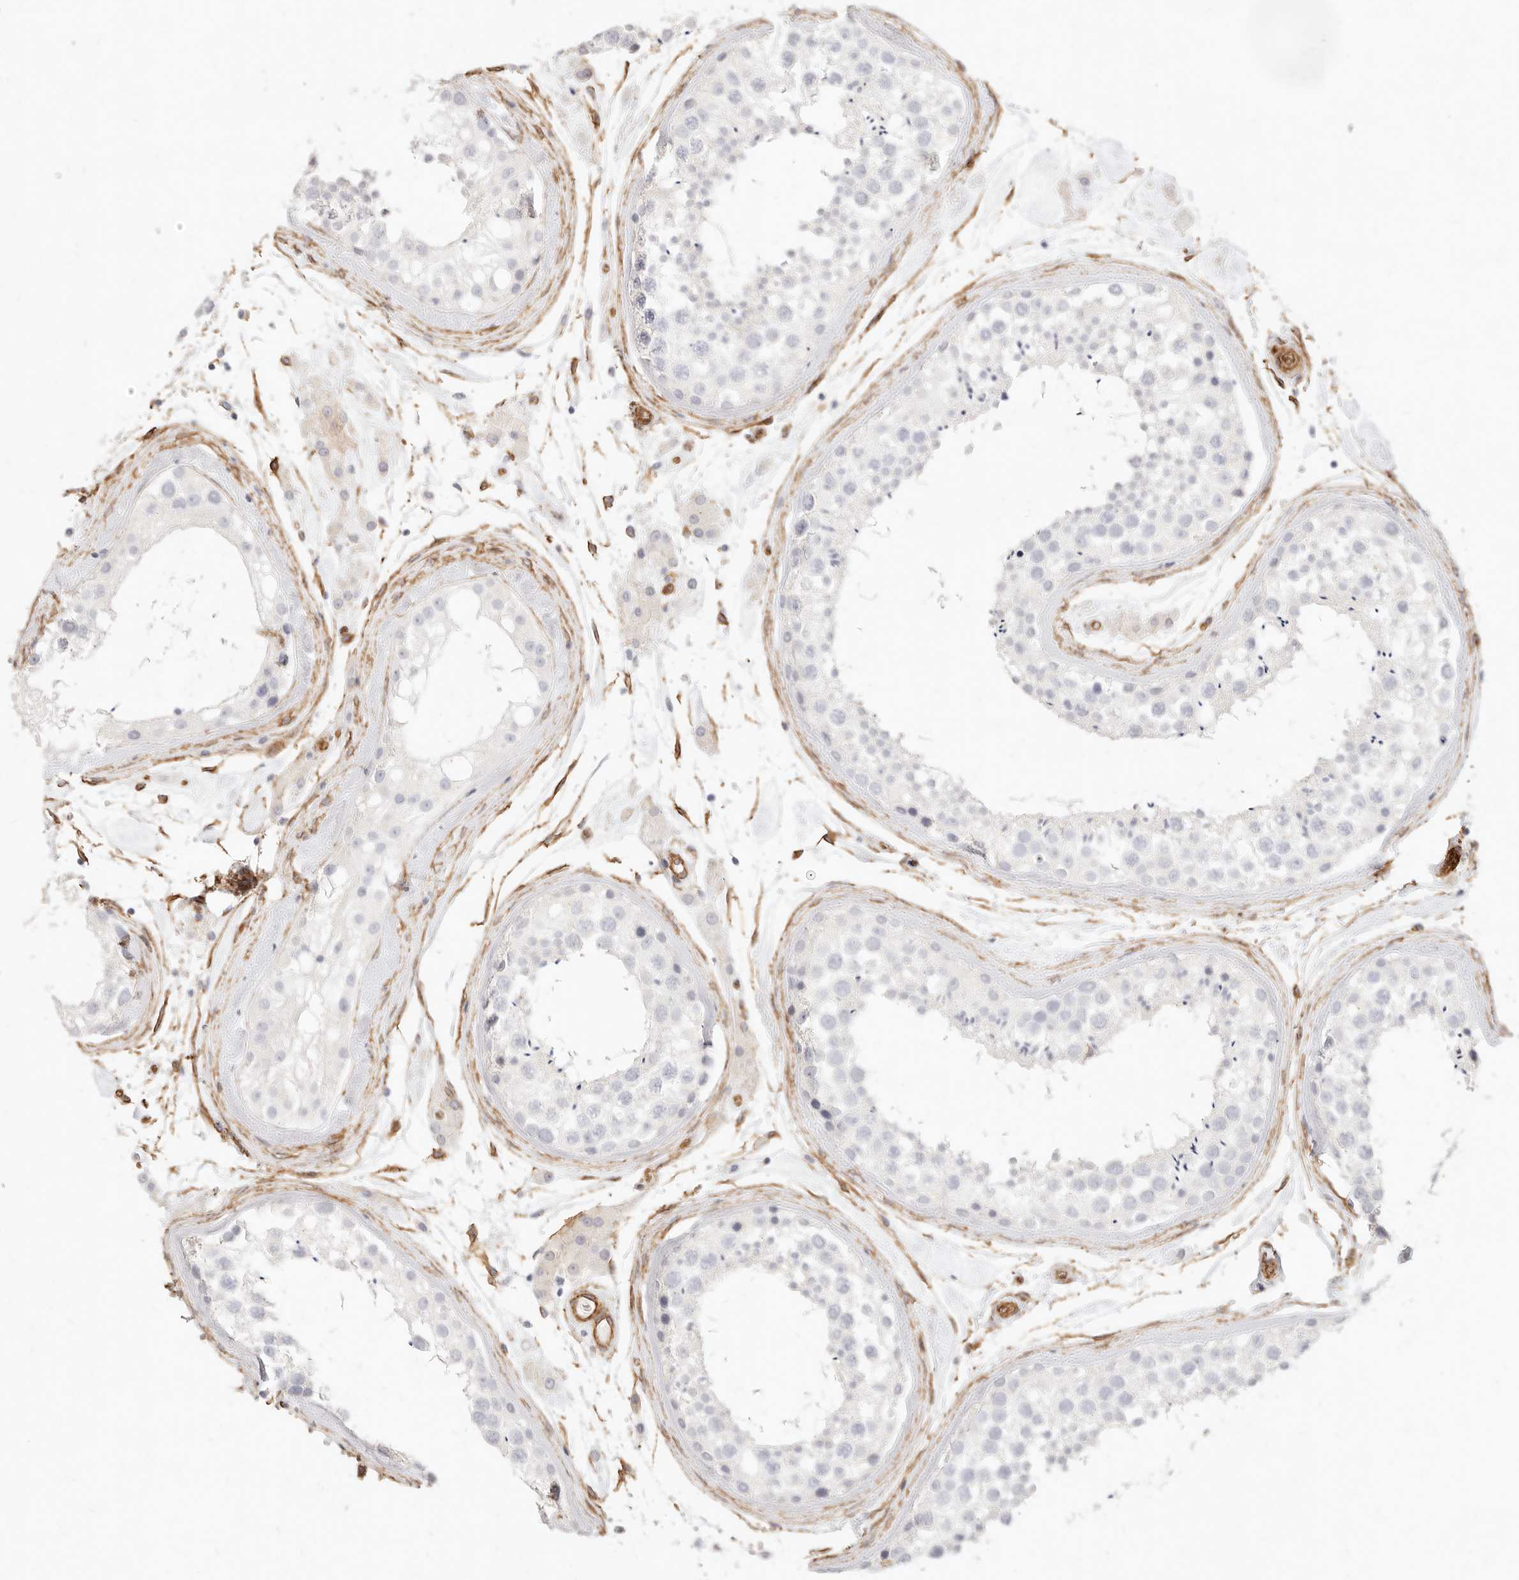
{"staining": {"intensity": "negative", "quantity": "none", "location": "none"}, "tissue": "testis", "cell_type": "Cells in seminiferous ducts", "image_type": "normal", "snomed": [{"axis": "morphology", "description": "Normal tissue, NOS"}, {"axis": "topography", "description": "Testis"}], "caption": "Micrograph shows no protein staining in cells in seminiferous ducts of benign testis. (DAB immunohistochemistry (IHC), high magnification).", "gene": "NUS1", "patient": {"sex": "male", "age": 46}}